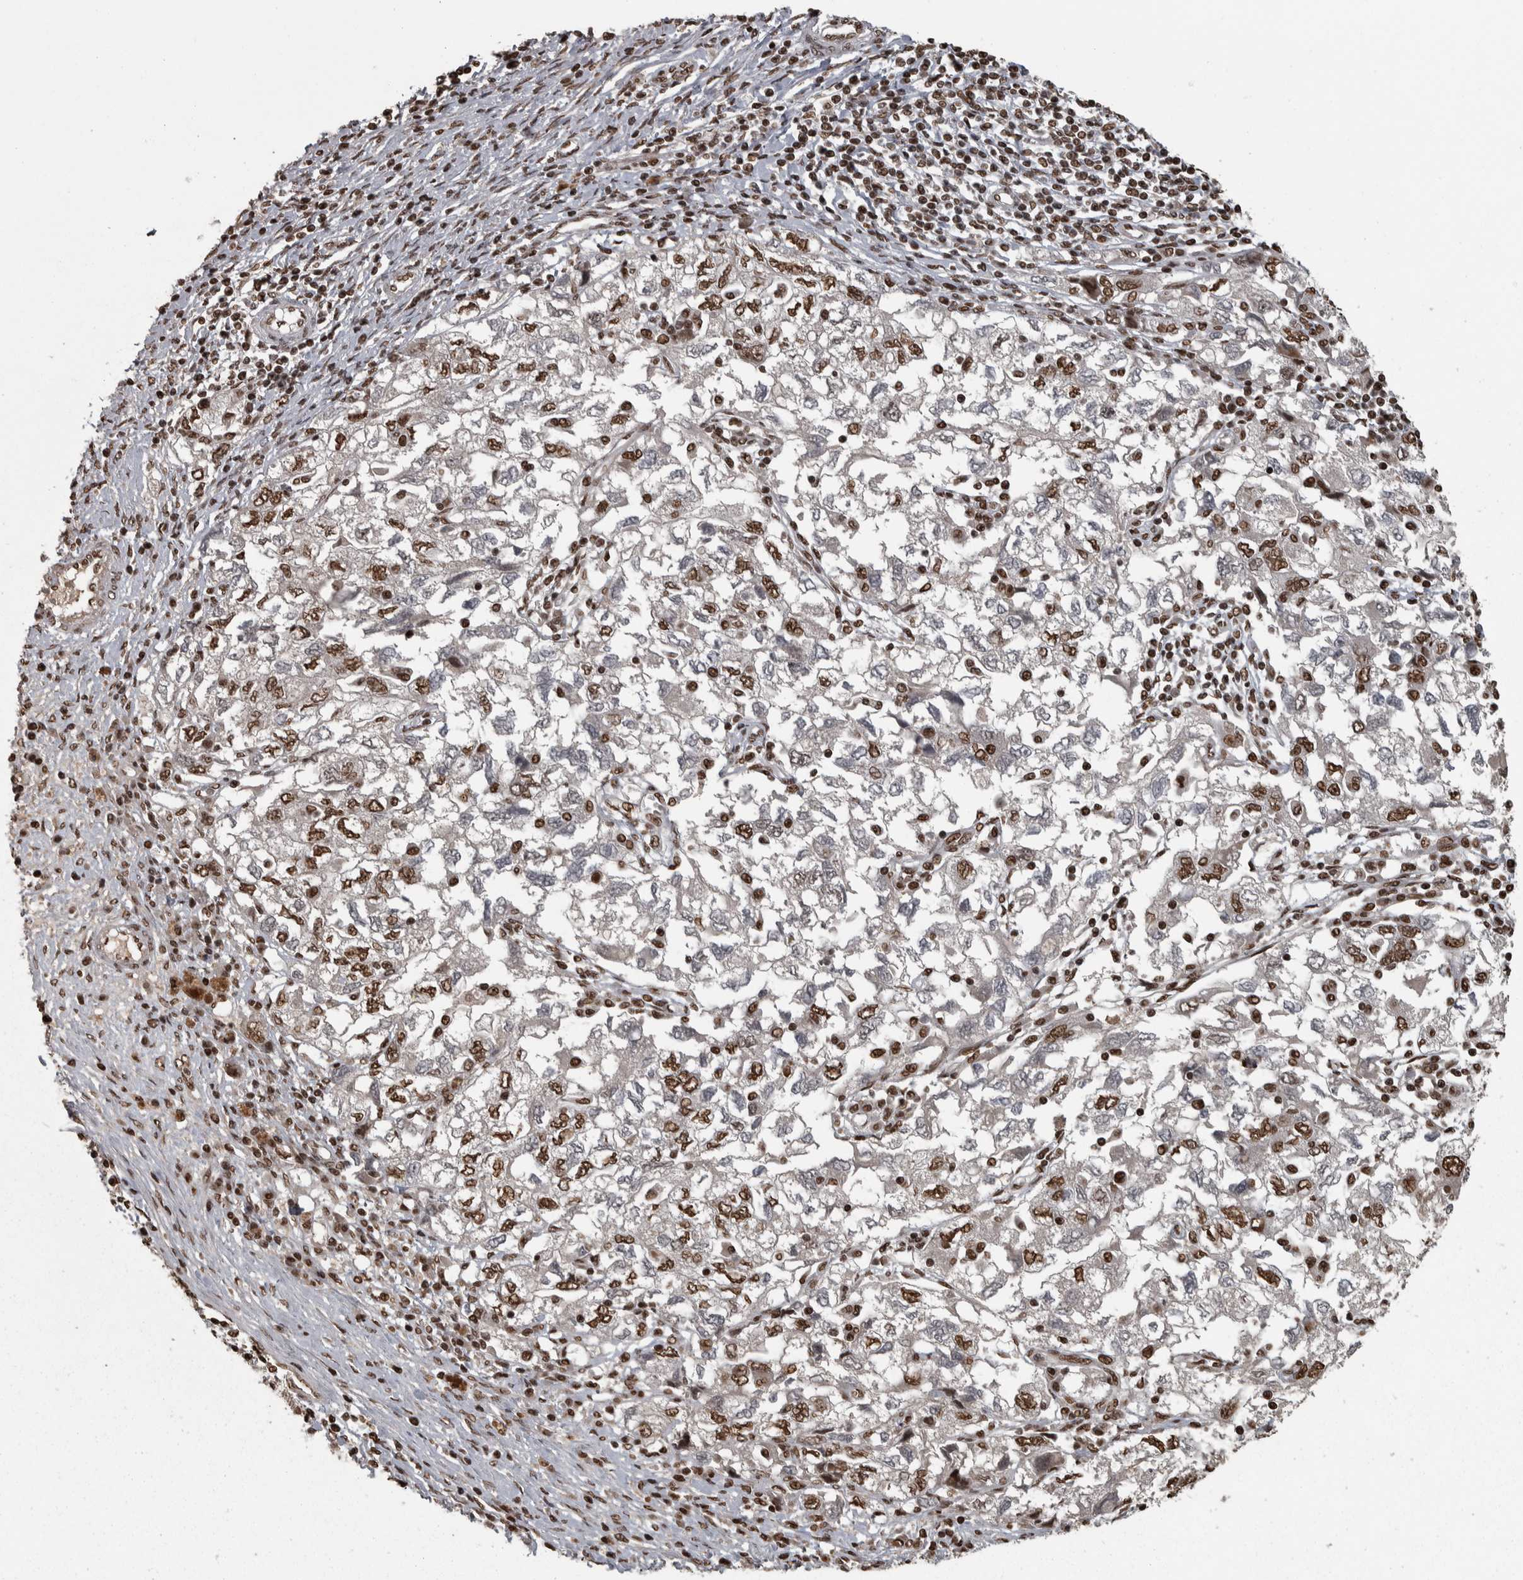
{"staining": {"intensity": "strong", "quantity": ">75%", "location": "nuclear"}, "tissue": "ovarian cancer", "cell_type": "Tumor cells", "image_type": "cancer", "snomed": [{"axis": "morphology", "description": "Carcinoma, NOS"}, {"axis": "morphology", "description": "Cystadenocarcinoma, serous, NOS"}, {"axis": "topography", "description": "Ovary"}], "caption": "Immunohistochemistry (IHC) image of neoplastic tissue: human ovarian cancer (carcinoma) stained using immunohistochemistry (IHC) reveals high levels of strong protein expression localized specifically in the nuclear of tumor cells, appearing as a nuclear brown color.", "gene": "ZFHX4", "patient": {"sex": "female", "age": 69}}